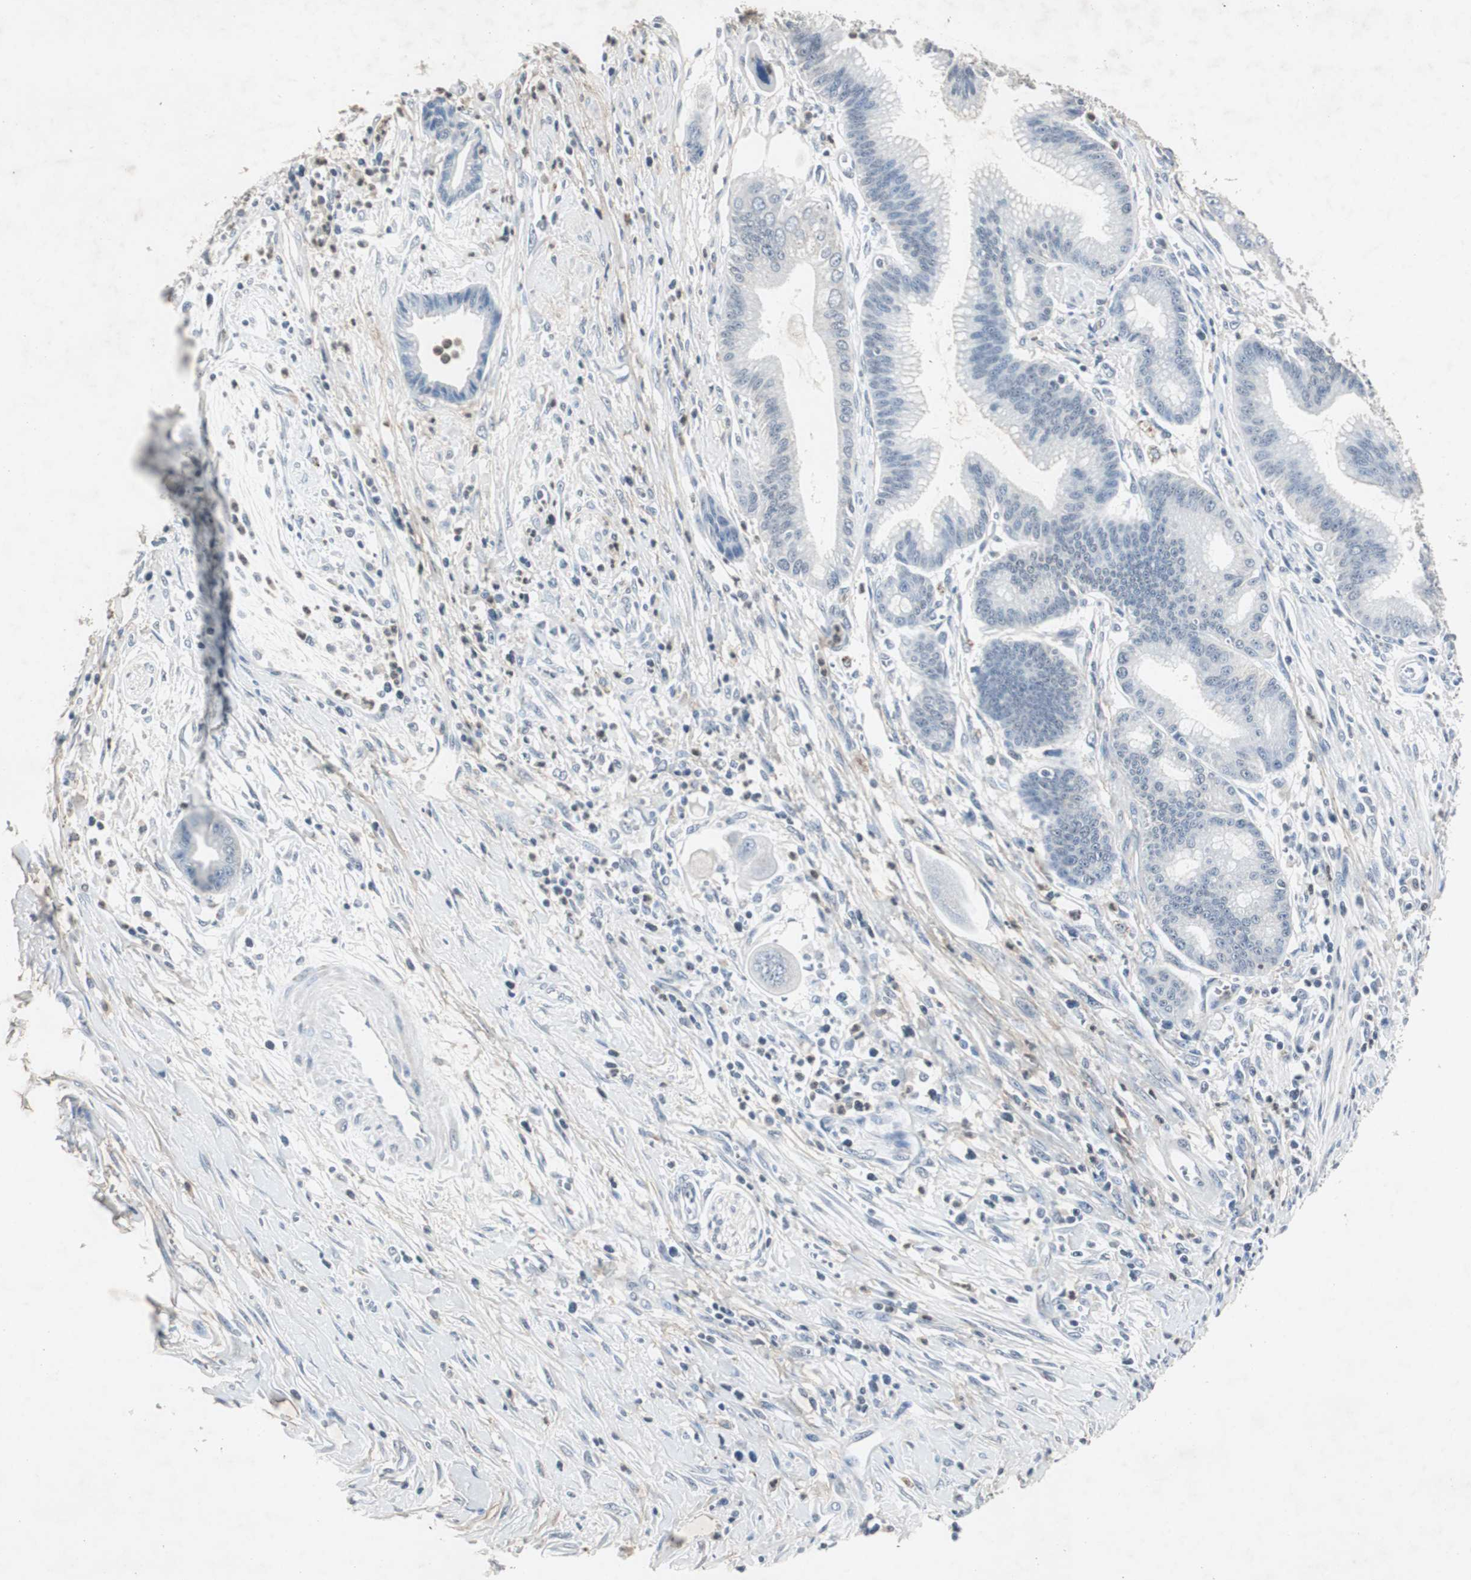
{"staining": {"intensity": "negative", "quantity": "none", "location": "none"}, "tissue": "pancreatic cancer", "cell_type": "Tumor cells", "image_type": "cancer", "snomed": [{"axis": "morphology", "description": "Adenocarcinoma, NOS"}, {"axis": "topography", "description": "Pancreas"}], "caption": "Immunohistochemistry (IHC) of human pancreatic adenocarcinoma displays no staining in tumor cells. Nuclei are stained in blue.", "gene": "ADNP2", "patient": {"sex": "male", "age": 59}}